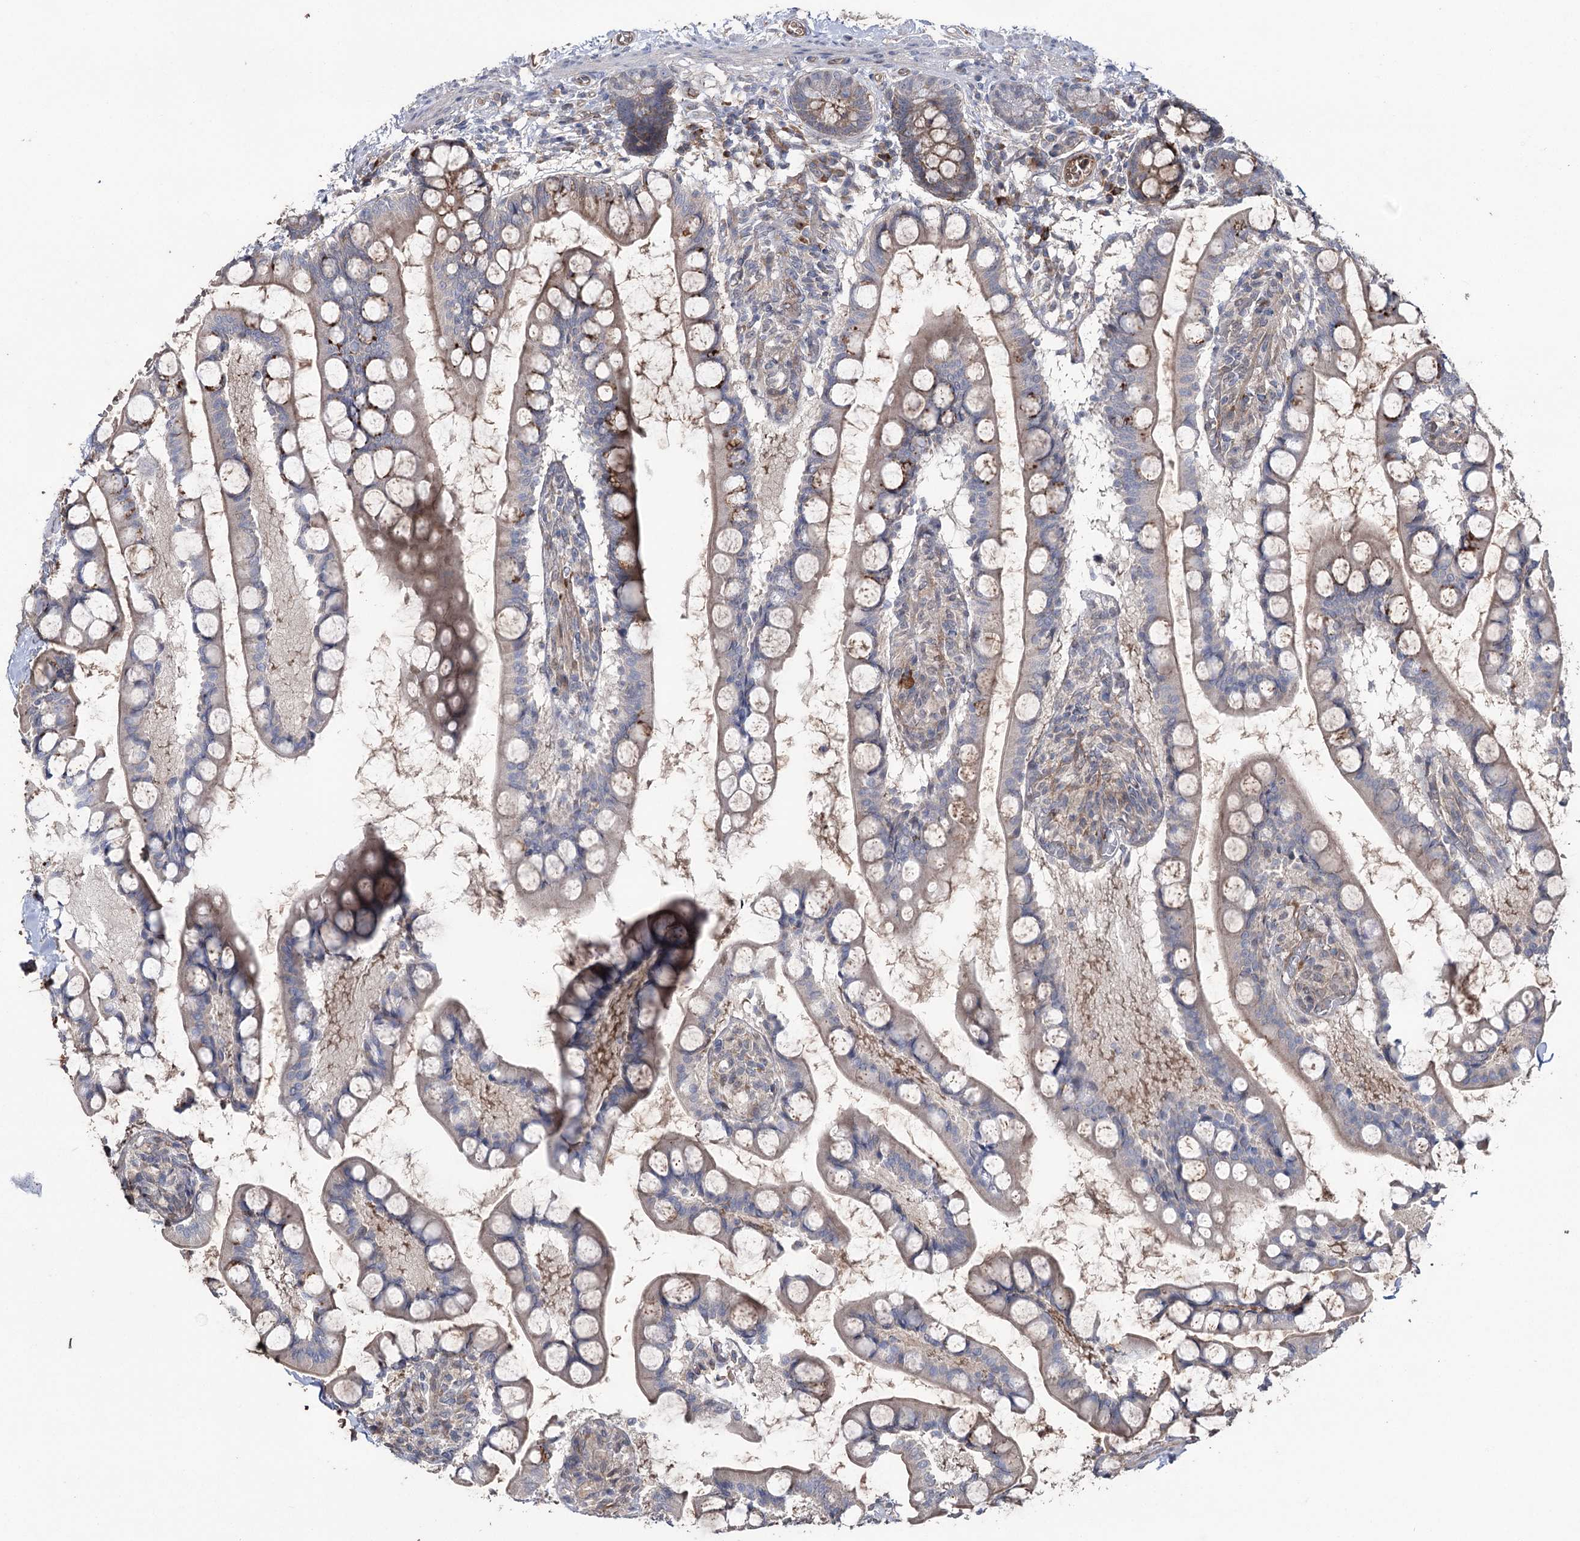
{"staining": {"intensity": "moderate", "quantity": "25%-75%", "location": "cytoplasmic/membranous"}, "tissue": "small intestine", "cell_type": "Glandular cells", "image_type": "normal", "snomed": [{"axis": "morphology", "description": "Normal tissue, NOS"}, {"axis": "topography", "description": "Small intestine"}], "caption": "High-magnification brightfield microscopy of unremarkable small intestine stained with DAB (brown) and counterstained with hematoxylin (blue). glandular cells exhibit moderate cytoplasmic/membranous positivity is present in about25%-75% of cells.", "gene": "OTUD1", "patient": {"sex": "male", "age": 52}}